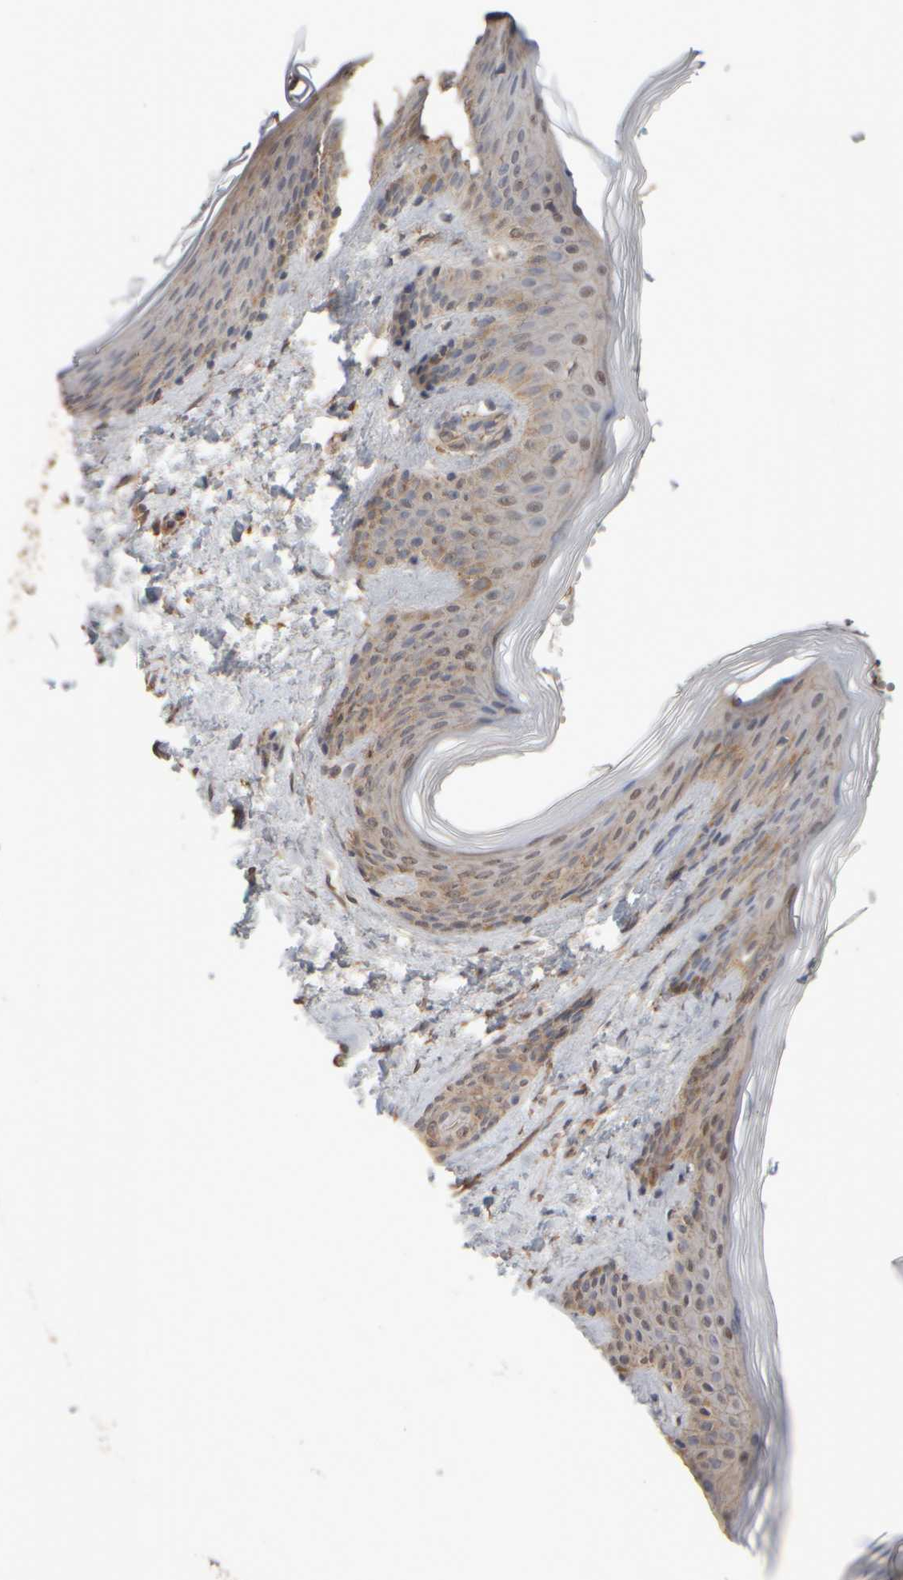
{"staining": {"intensity": "moderate", "quantity": ">75%", "location": "cytoplasmic/membranous"}, "tissue": "skin", "cell_type": "Fibroblasts", "image_type": "normal", "snomed": [{"axis": "morphology", "description": "Normal tissue, NOS"}, {"axis": "morphology", "description": "Neoplasm, benign, NOS"}, {"axis": "topography", "description": "Skin"}, {"axis": "topography", "description": "Soft tissue"}], "caption": "IHC photomicrograph of normal skin: human skin stained using IHC exhibits medium levels of moderate protein expression localized specifically in the cytoplasmic/membranous of fibroblasts, appearing as a cytoplasmic/membranous brown color.", "gene": "EIF2B3", "patient": {"sex": "male", "age": 26}}